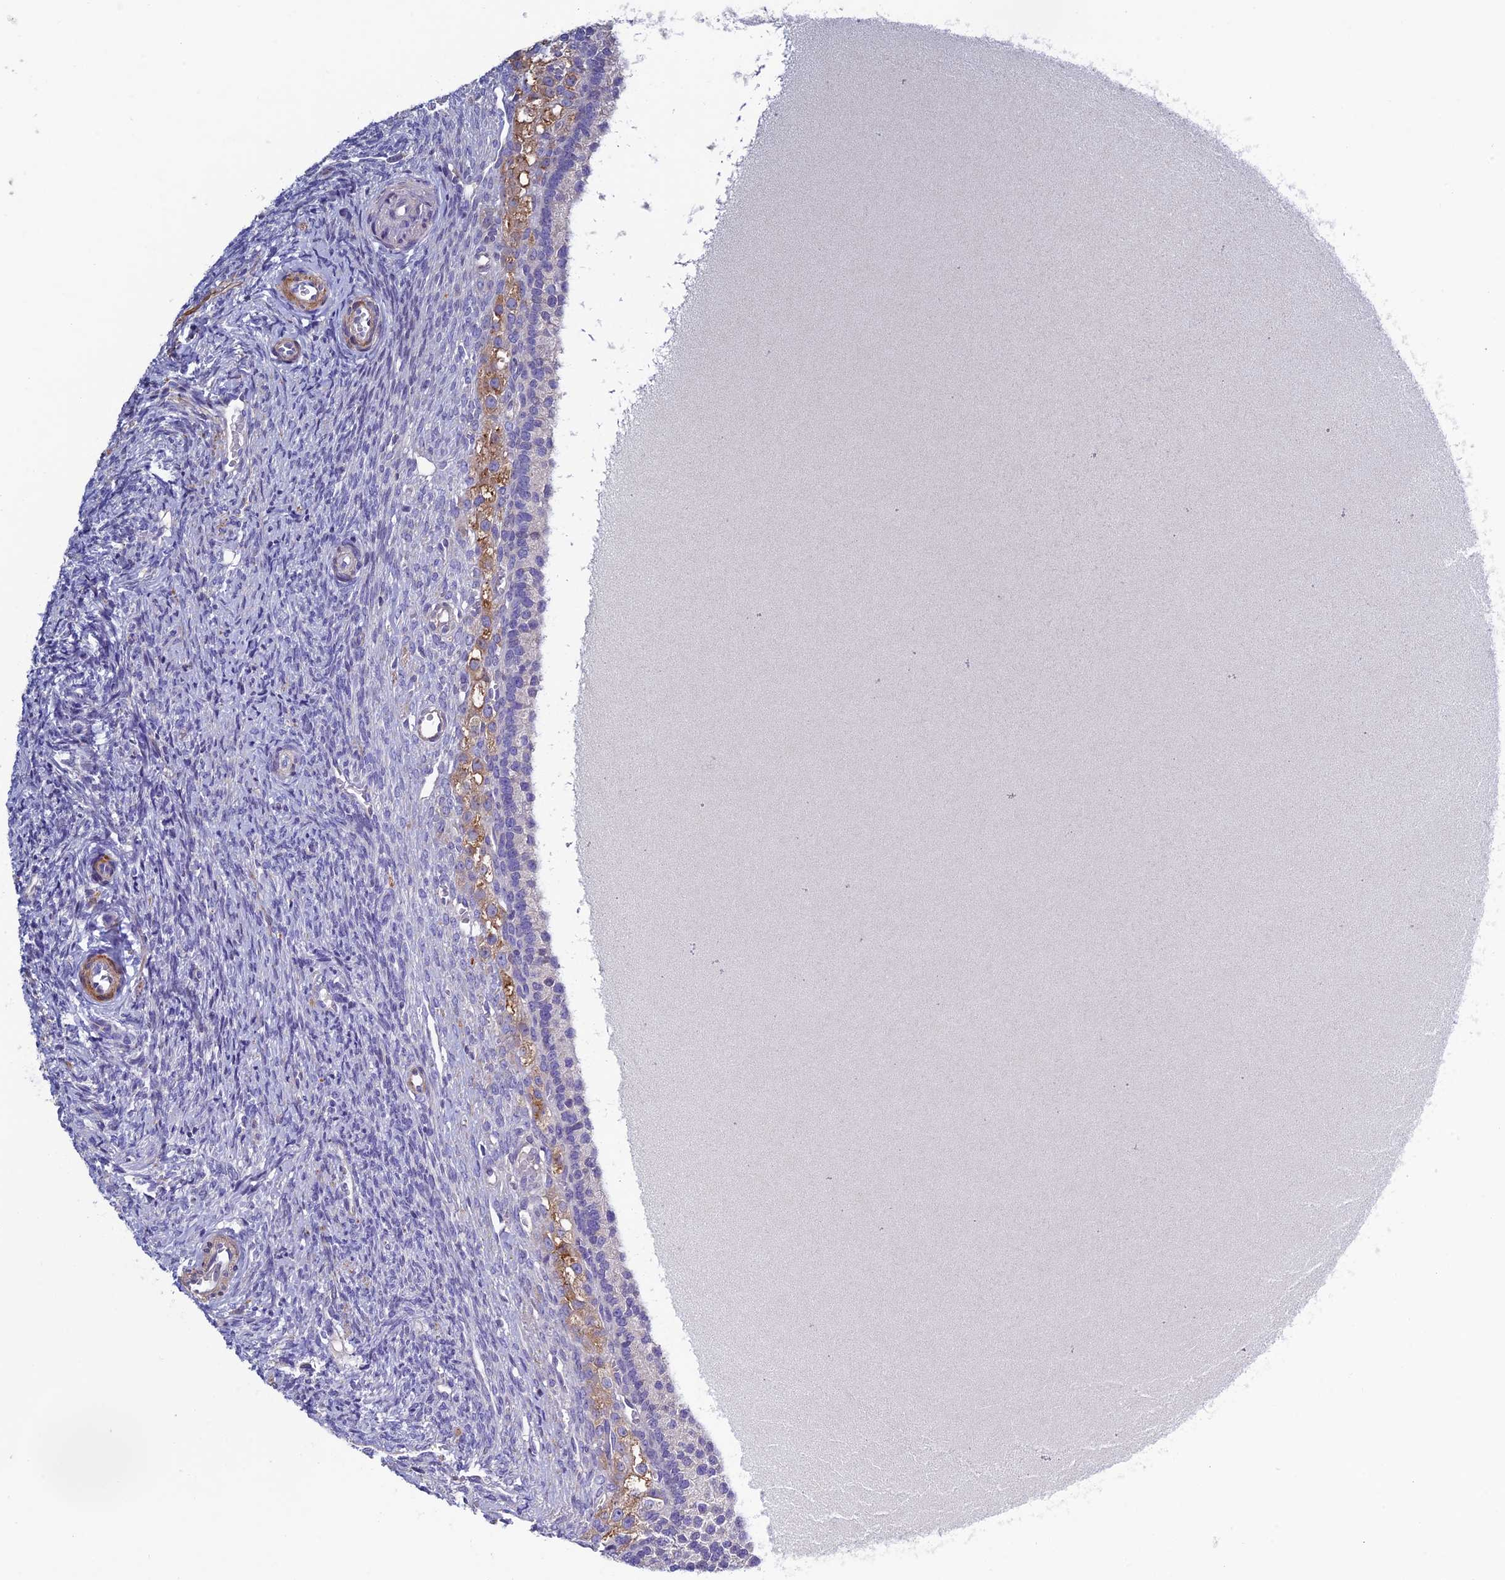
{"staining": {"intensity": "negative", "quantity": "none", "location": "none"}, "tissue": "ovary", "cell_type": "Ovarian stroma cells", "image_type": "normal", "snomed": [{"axis": "morphology", "description": "Normal tissue, NOS"}, {"axis": "topography", "description": "Ovary"}], "caption": "High power microscopy image of an immunohistochemistry micrograph of unremarkable ovary, revealing no significant expression in ovarian stroma cells.", "gene": "FAM178B", "patient": {"sex": "female", "age": 41}}